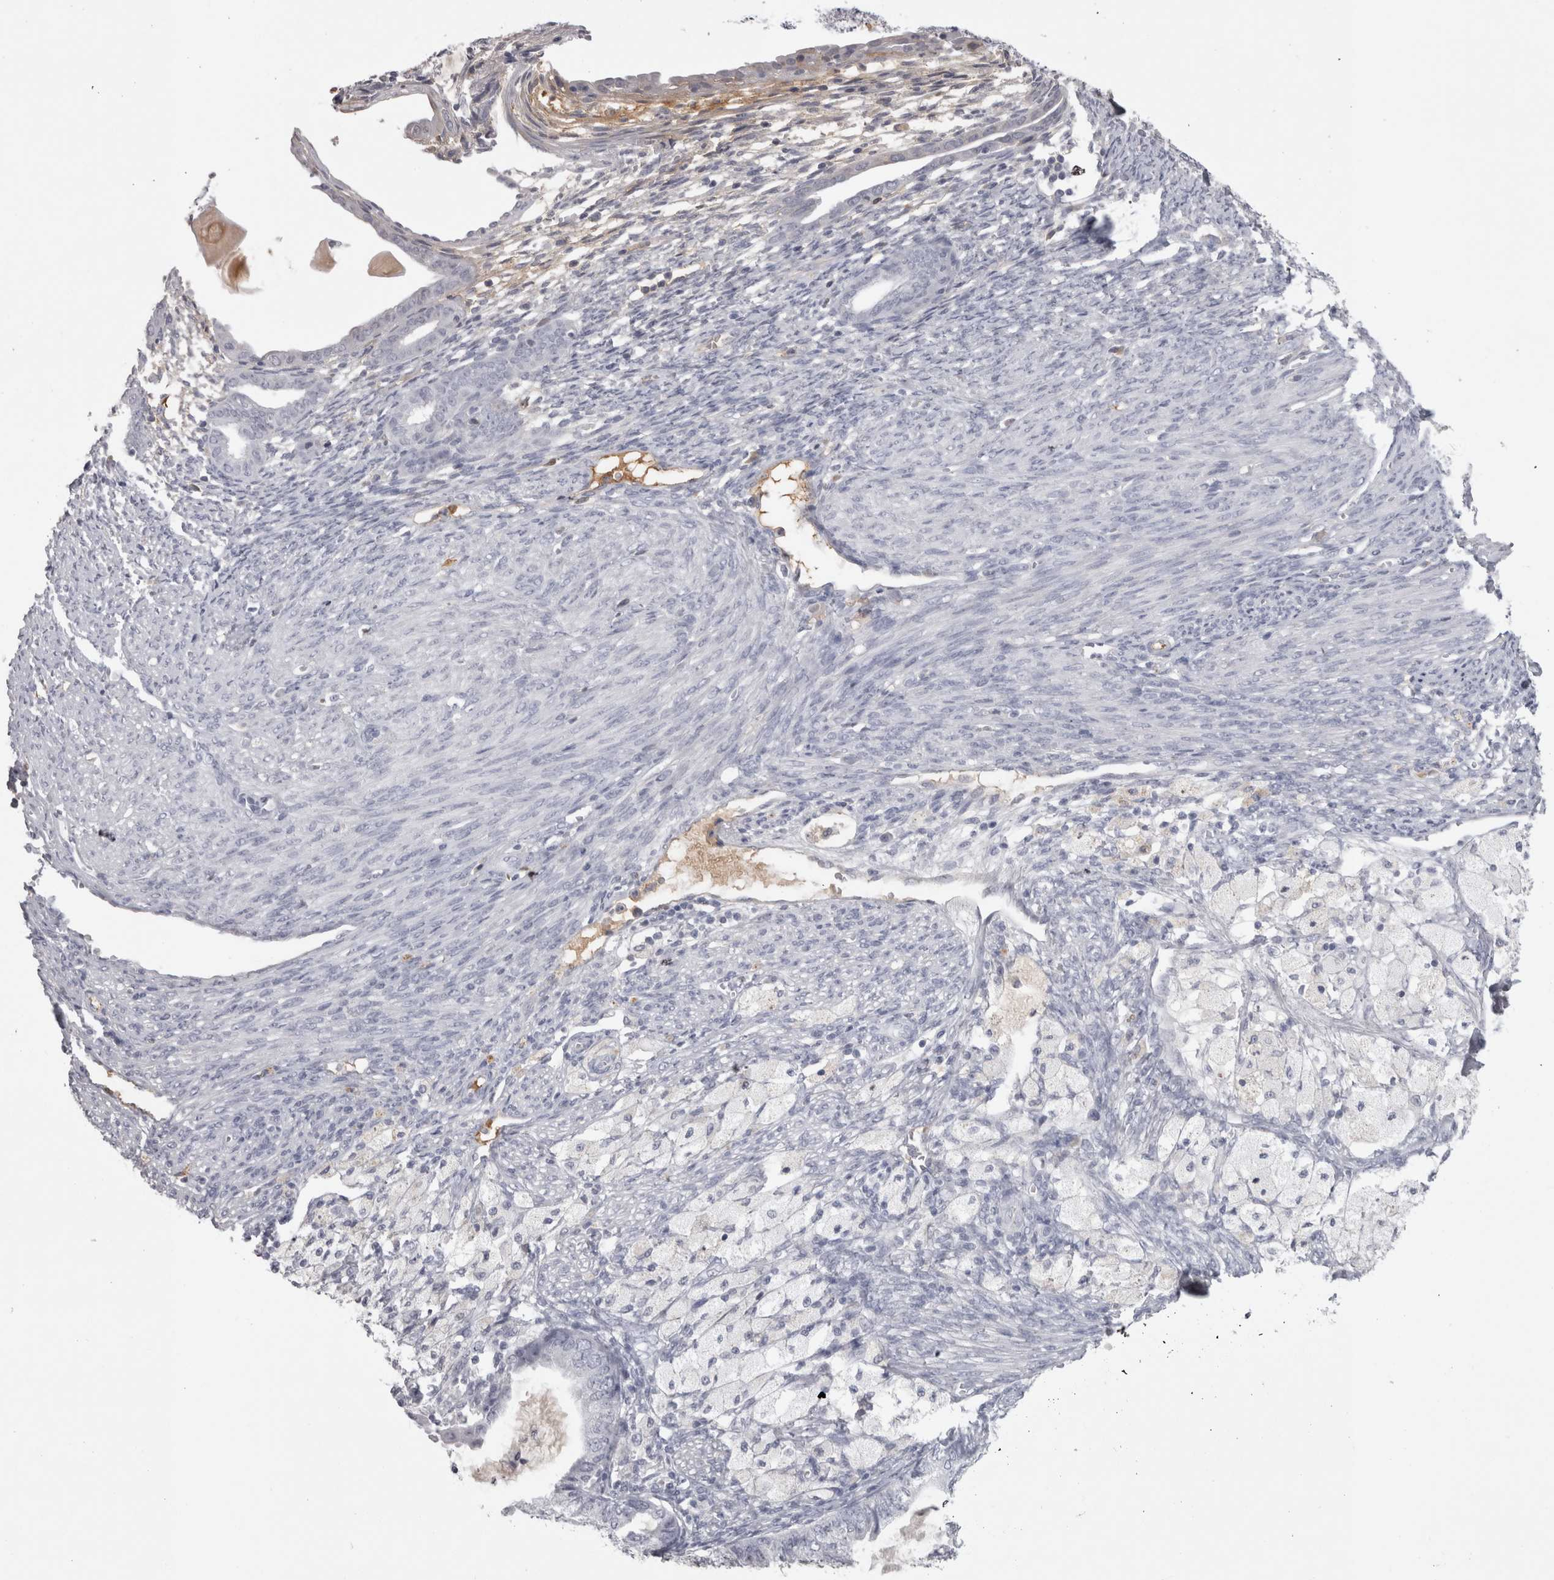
{"staining": {"intensity": "negative", "quantity": "none", "location": "none"}, "tissue": "cervical cancer", "cell_type": "Tumor cells", "image_type": "cancer", "snomed": [{"axis": "morphology", "description": "Normal tissue, NOS"}, {"axis": "morphology", "description": "Adenocarcinoma, NOS"}, {"axis": "topography", "description": "Cervix"}, {"axis": "topography", "description": "Endometrium"}], "caption": "This photomicrograph is of cervical adenocarcinoma stained with immunohistochemistry (IHC) to label a protein in brown with the nuclei are counter-stained blue. There is no staining in tumor cells. The staining is performed using DAB (3,3'-diaminobenzidine) brown chromogen with nuclei counter-stained in using hematoxylin.", "gene": "SAA4", "patient": {"sex": "female", "age": 86}}